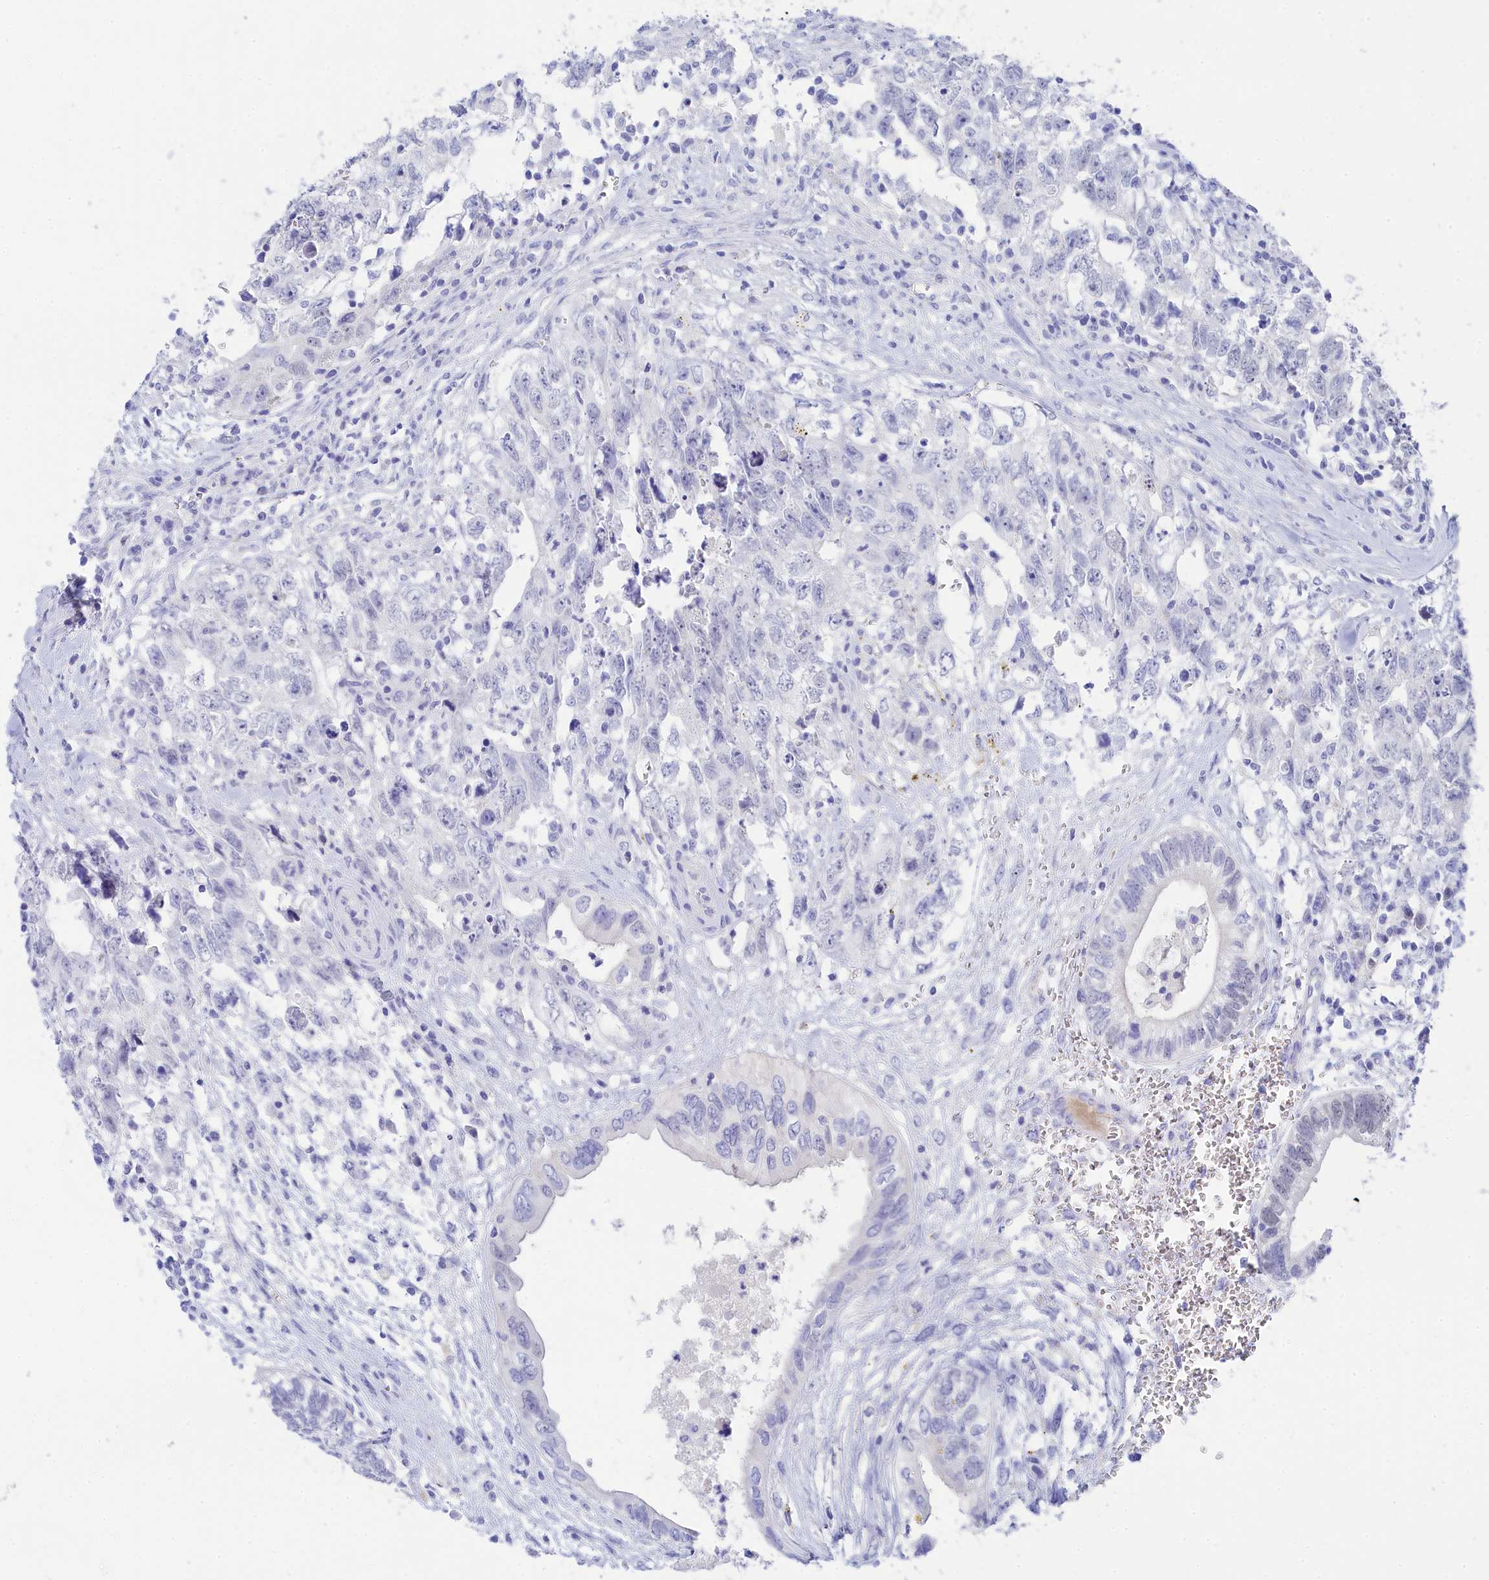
{"staining": {"intensity": "negative", "quantity": "none", "location": "none"}, "tissue": "testis cancer", "cell_type": "Tumor cells", "image_type": "cancer", "snomed": [{"axis": "morphology", "description": "Seminoma, NOS"}, {"axis": "morphology", "description": "Carcinoma, Embryonal, NOS"}, {"axis": "topography", "description": "Testis"}], "caption": "A high-resolution histopathology image shows immunohistochemistry (IHC) staining of testis cancer (embryonal carcinoma), which demonstrates no significant expression in tumor cells.", "gene": "TRIM10", "patient": {"sex": "male", "age": 29}}